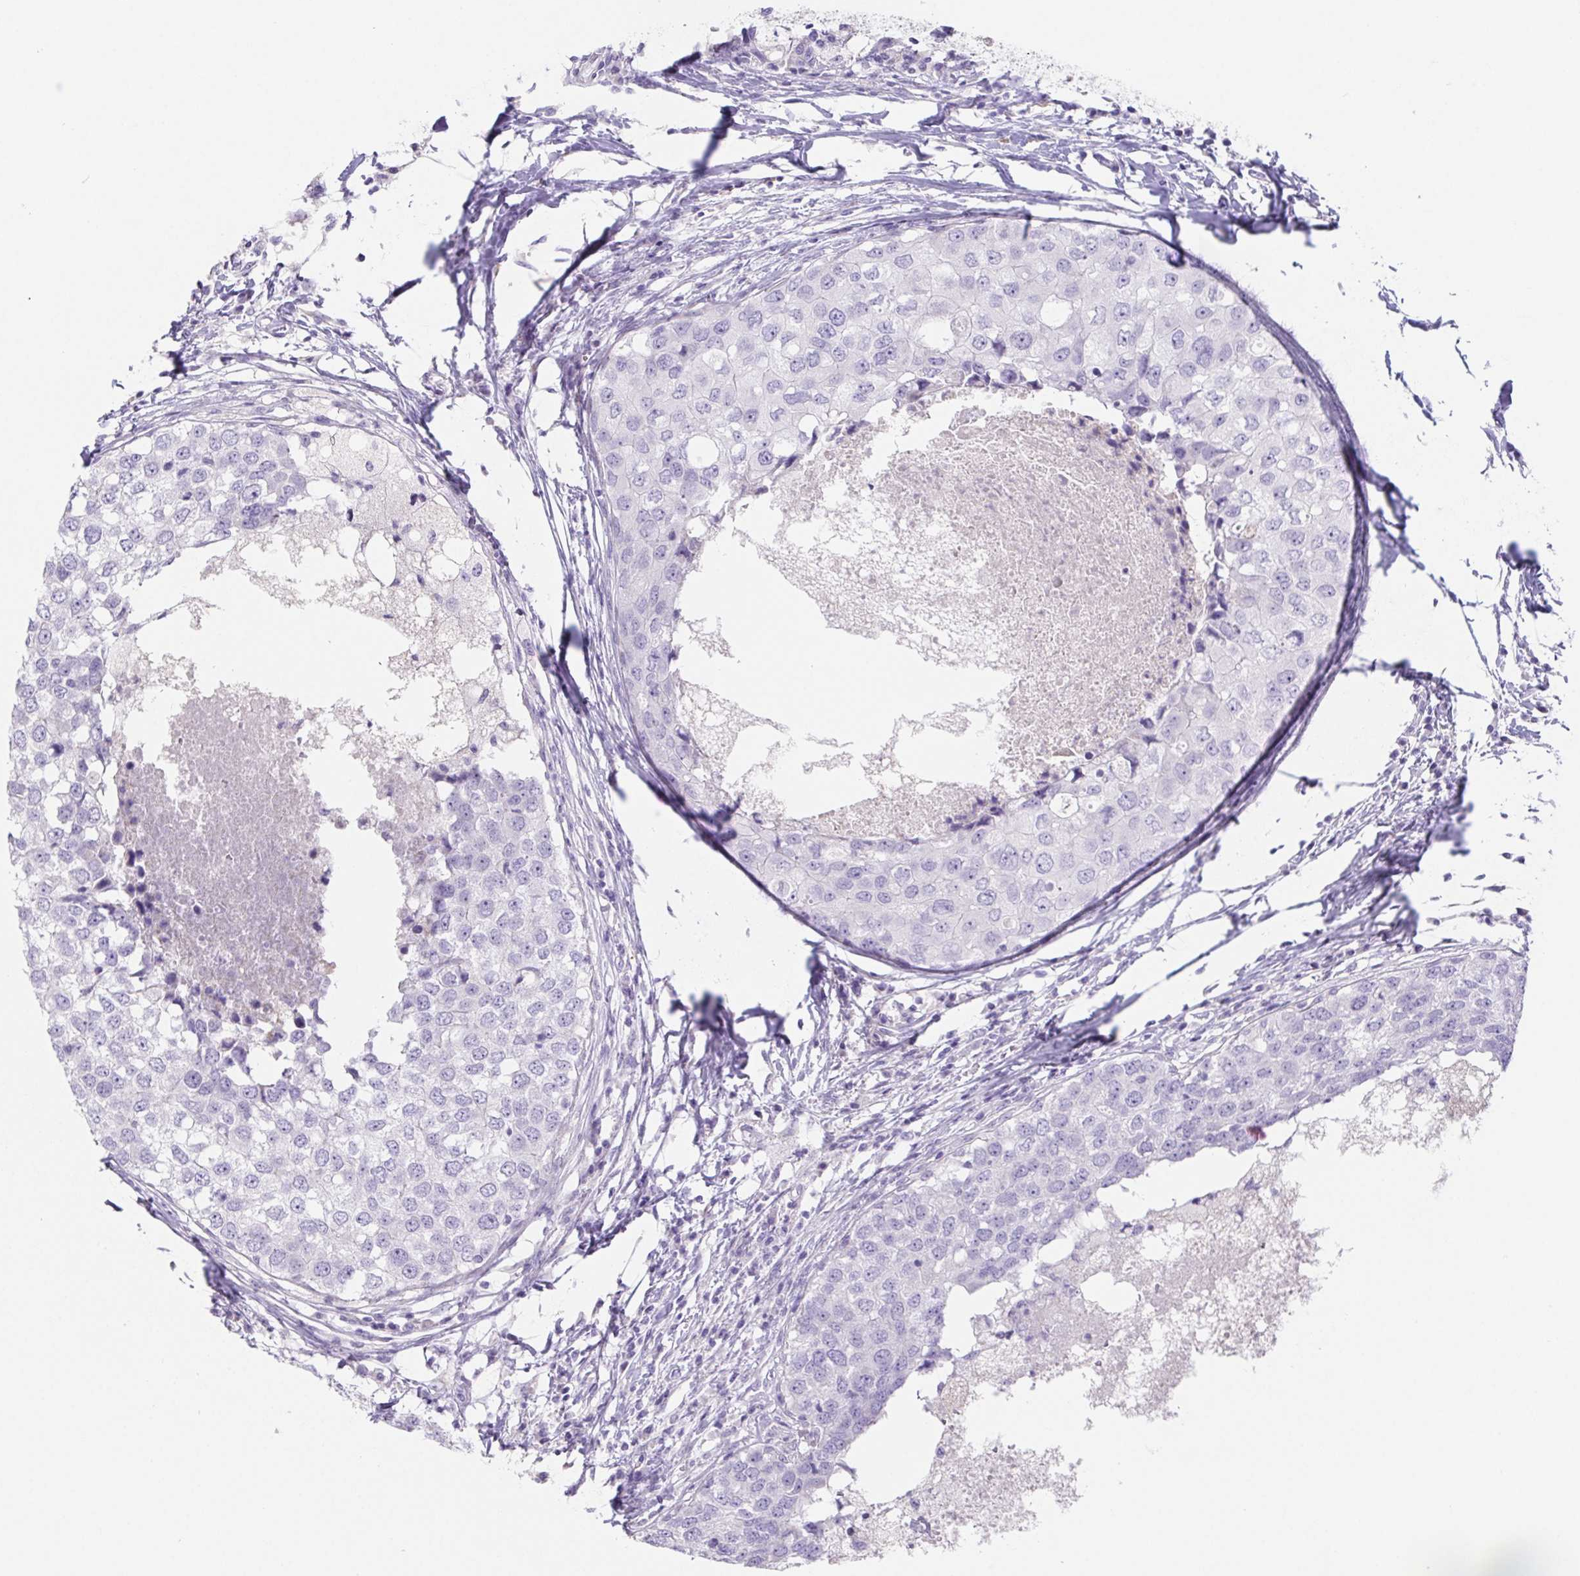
{"staining": {"intensity": "negative", "quantity": "none", "location": "none"}, "tissue": "breast cancer", "cell_type": "Tumor cells", "image_type": "cancer", "snomed": [{"axis": "morphology", "description": "Duct carcinoma"}, {"axis": "topography", "description": "Breast"}], "caption": "This histopathology image is of breast cancer (intraductal carcinoma) stained with immunohistochemistry (IHC) to label a protein in brown with the nuclei are counter-stained blue. There is no expression in tumor cells. (Stains: DAB immunohistochemistry (IHC) with hematoxylin counter stain, Microscopy: brightfield microscopy at high magnification).", "gene": "HDGFL1", "patient": {"sex": "female", "age": 27}}